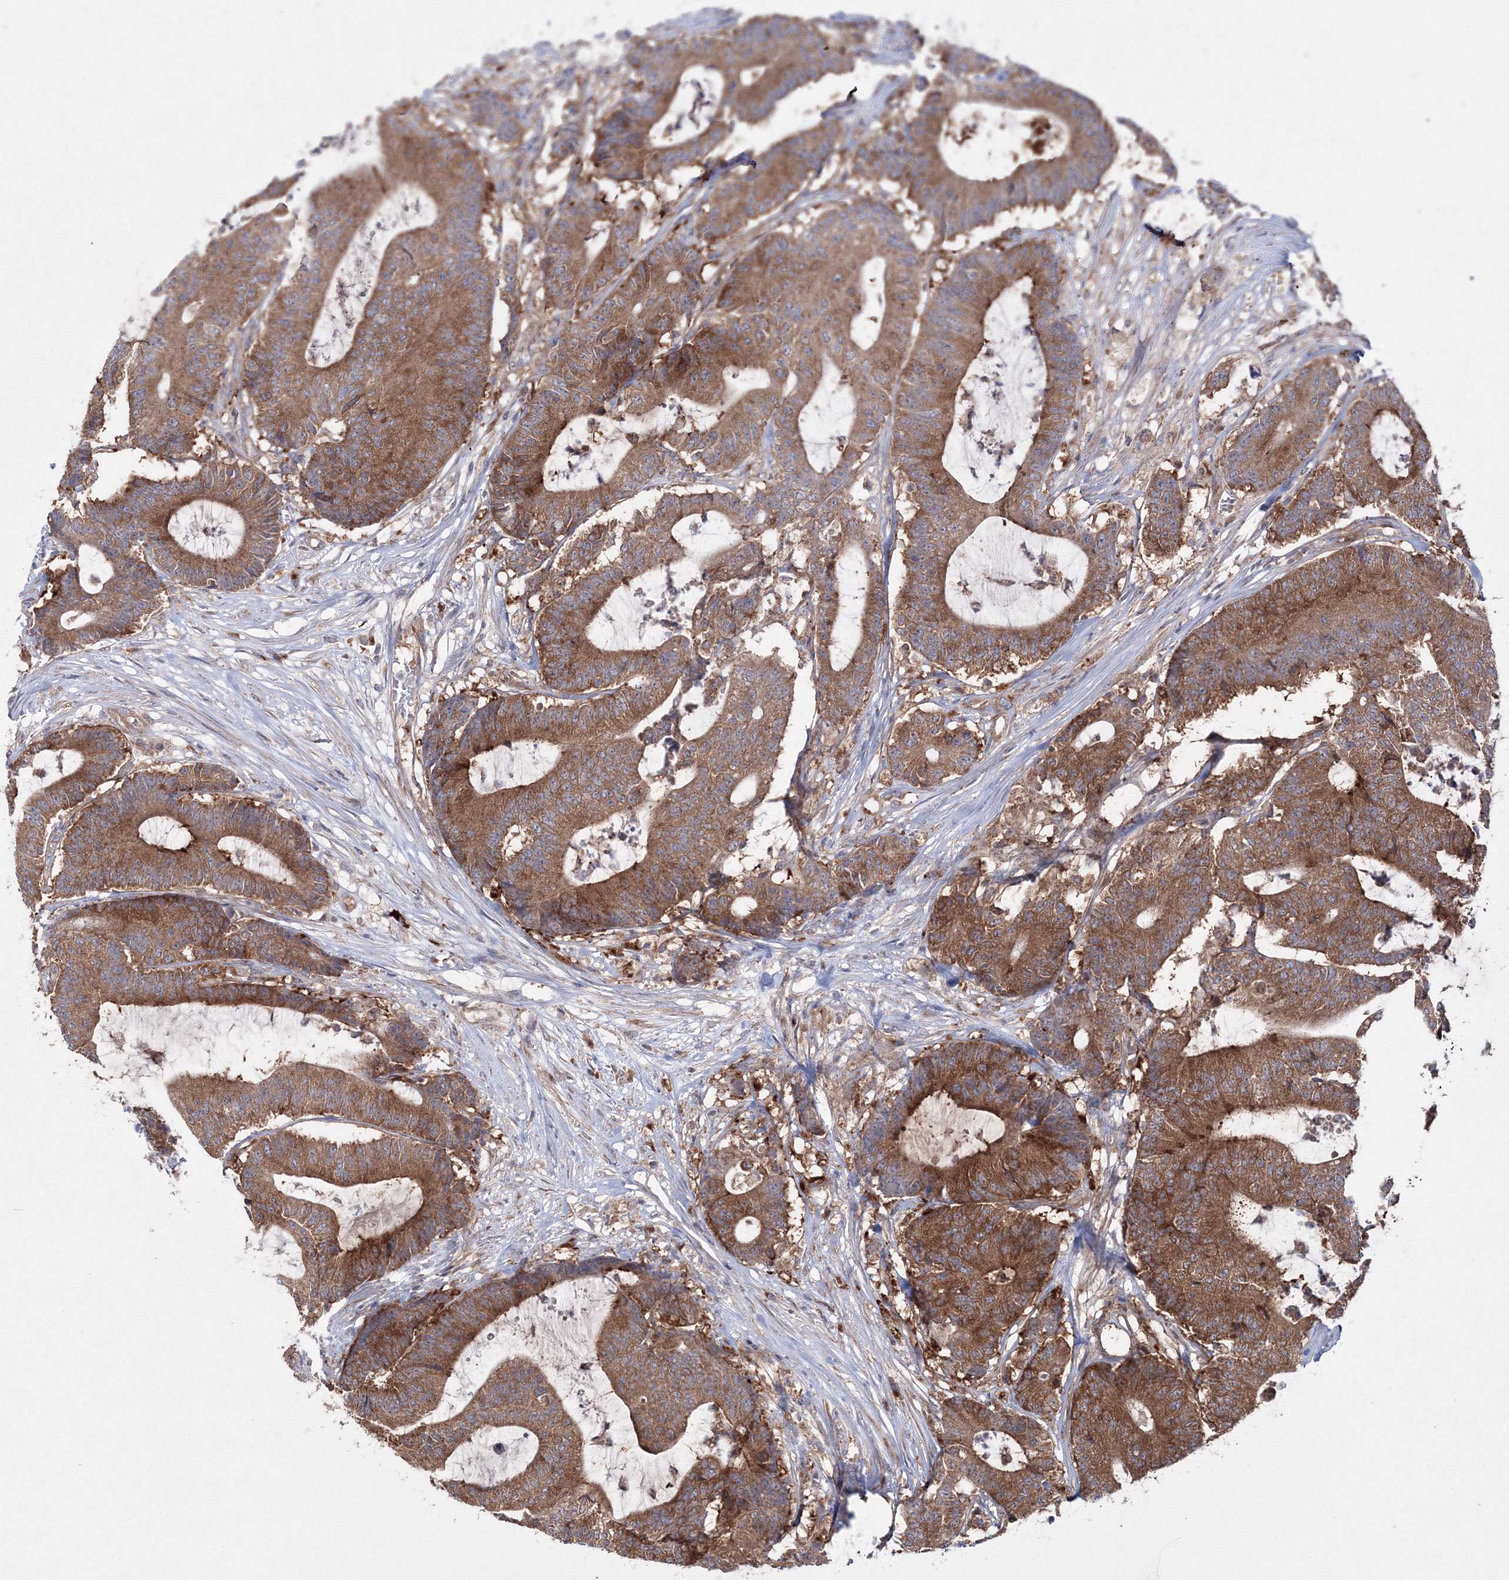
{"staining": {"intensity": "strong", "quantity": ">75%", "location": "cytoplasmic/membranous"}, "tissue": "colorectal cancer", "cell_type": "Tumor cells", "image_type": "cancer", "snomed": [{"axis": "morphology", "description": "Adenocarcinoma, NOS"}, {"axis": "topography", "description": "Colon"}], "caption": "A high amount of strong cytoplasmic/membranous expression is present in approximately >75% of tumor cells in colorectal adenocarcinoma tissue. Nuclei are stained in blue.", "gene": "PEX13", "patient": {"sex": "female", "age": 84}}